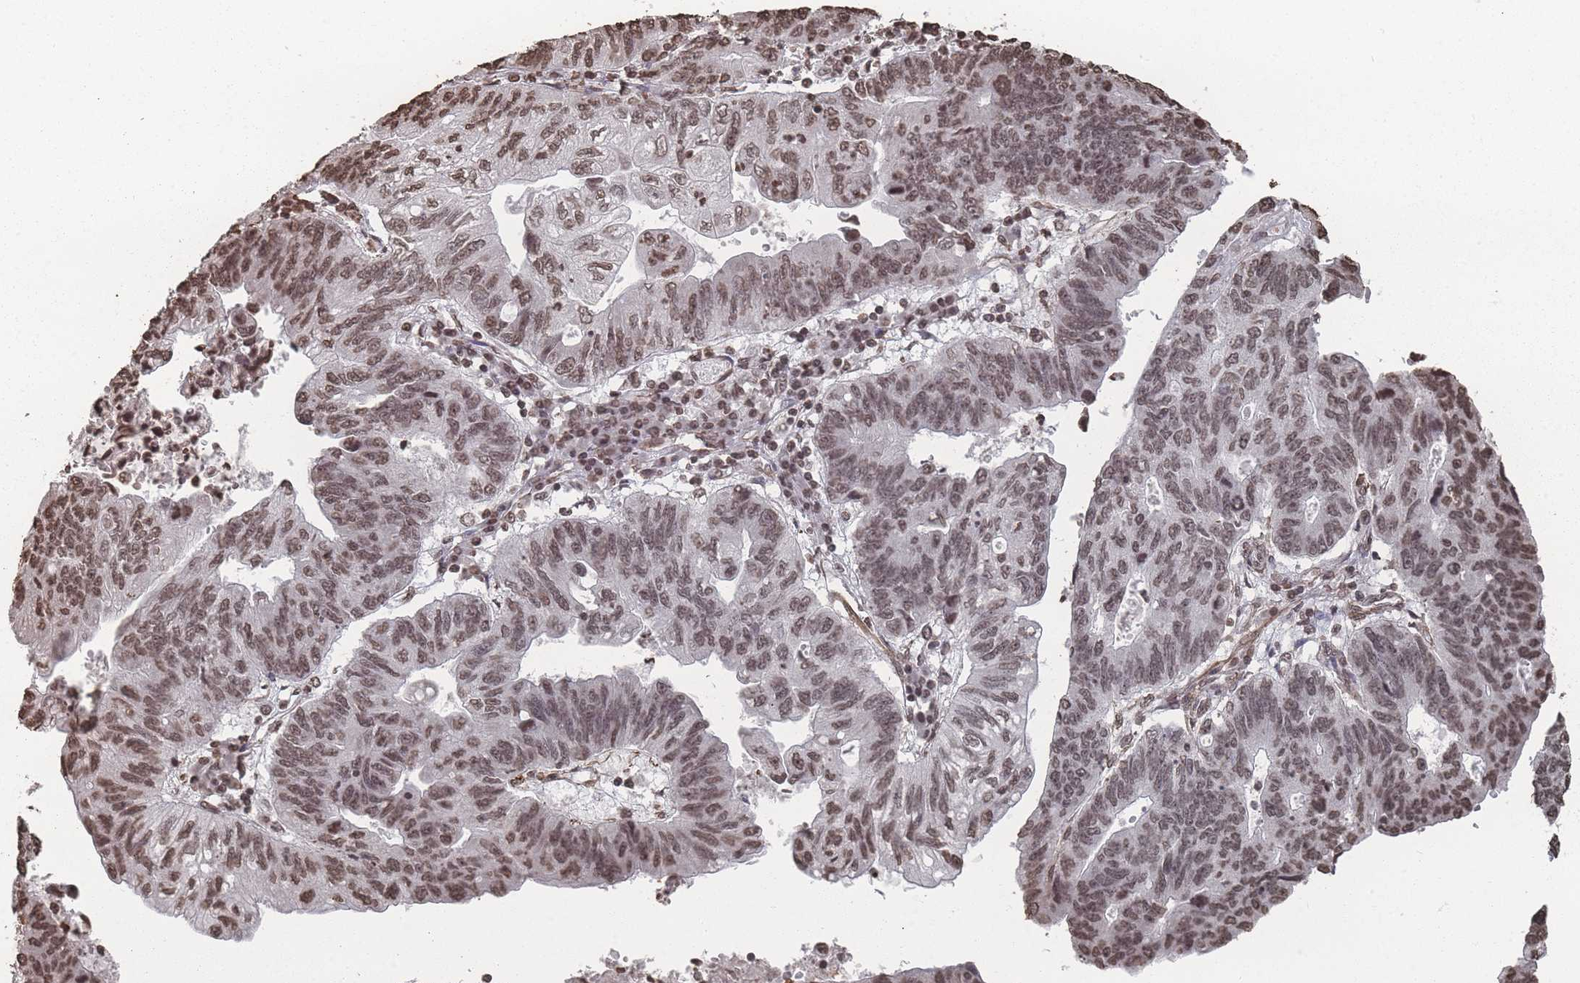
{"staining": {"intensity": "moderate", "quantity": ">75%", "location": "nuclear"}, "tissue": "stomach cancer", "cell_type": "Tumor cells", "image_type": "cancer", "snomed": [{"axis": "morphology", "description": "Adenocarcinoma, NOS"}, {"axis": "topography", "description": "Stomach"}], "caption": "IHC photomicrograph of human stomach cancer stained for a protein (brown), which exhibits medium levels of moderate nuclear staining in approximately >75% of tumor cells.", "gene": "PLEKHG5", "patient": {"sex": "male", "age": 59}}